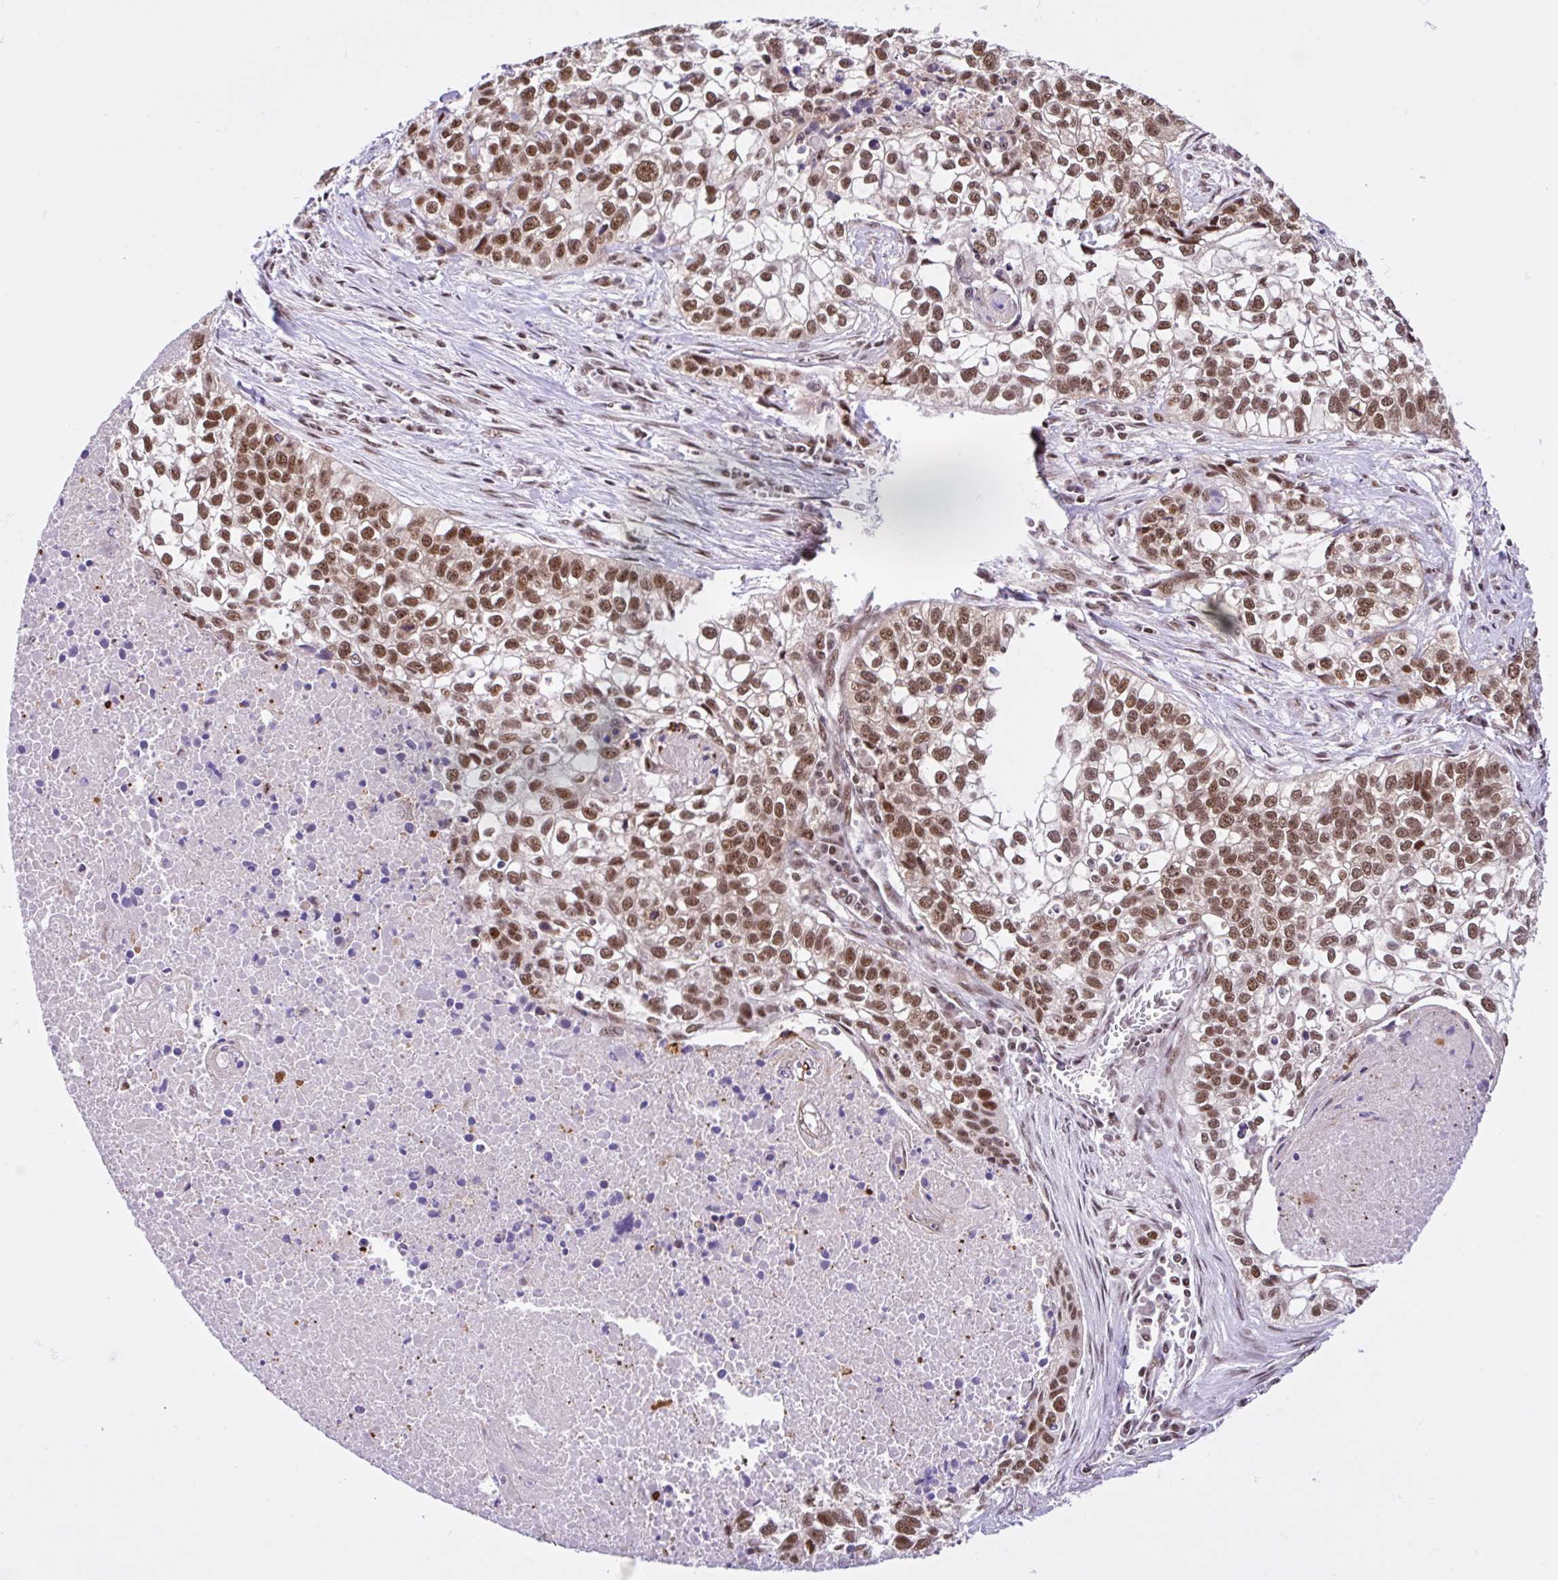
{"staining": {"intensity": "moderate", "quantity": ">75%", "location": "nuclear"}, "tissue": "lung cancer", "cell_type": "Tumor cells", "image_type": "cancer", "snomed": [{"axis": "morphology", "description": "Squamous cell carcinoma, NOS"}, {"axis": "topography", "description": "Lung"}], "caption": "Protein expression analysis of human lung squamous cell carcinoma reveals moderate nuclear staining in about >75% of tumor cells.", "gene": "CCDC12", "patient": {"sex": "male", "age": 74}}